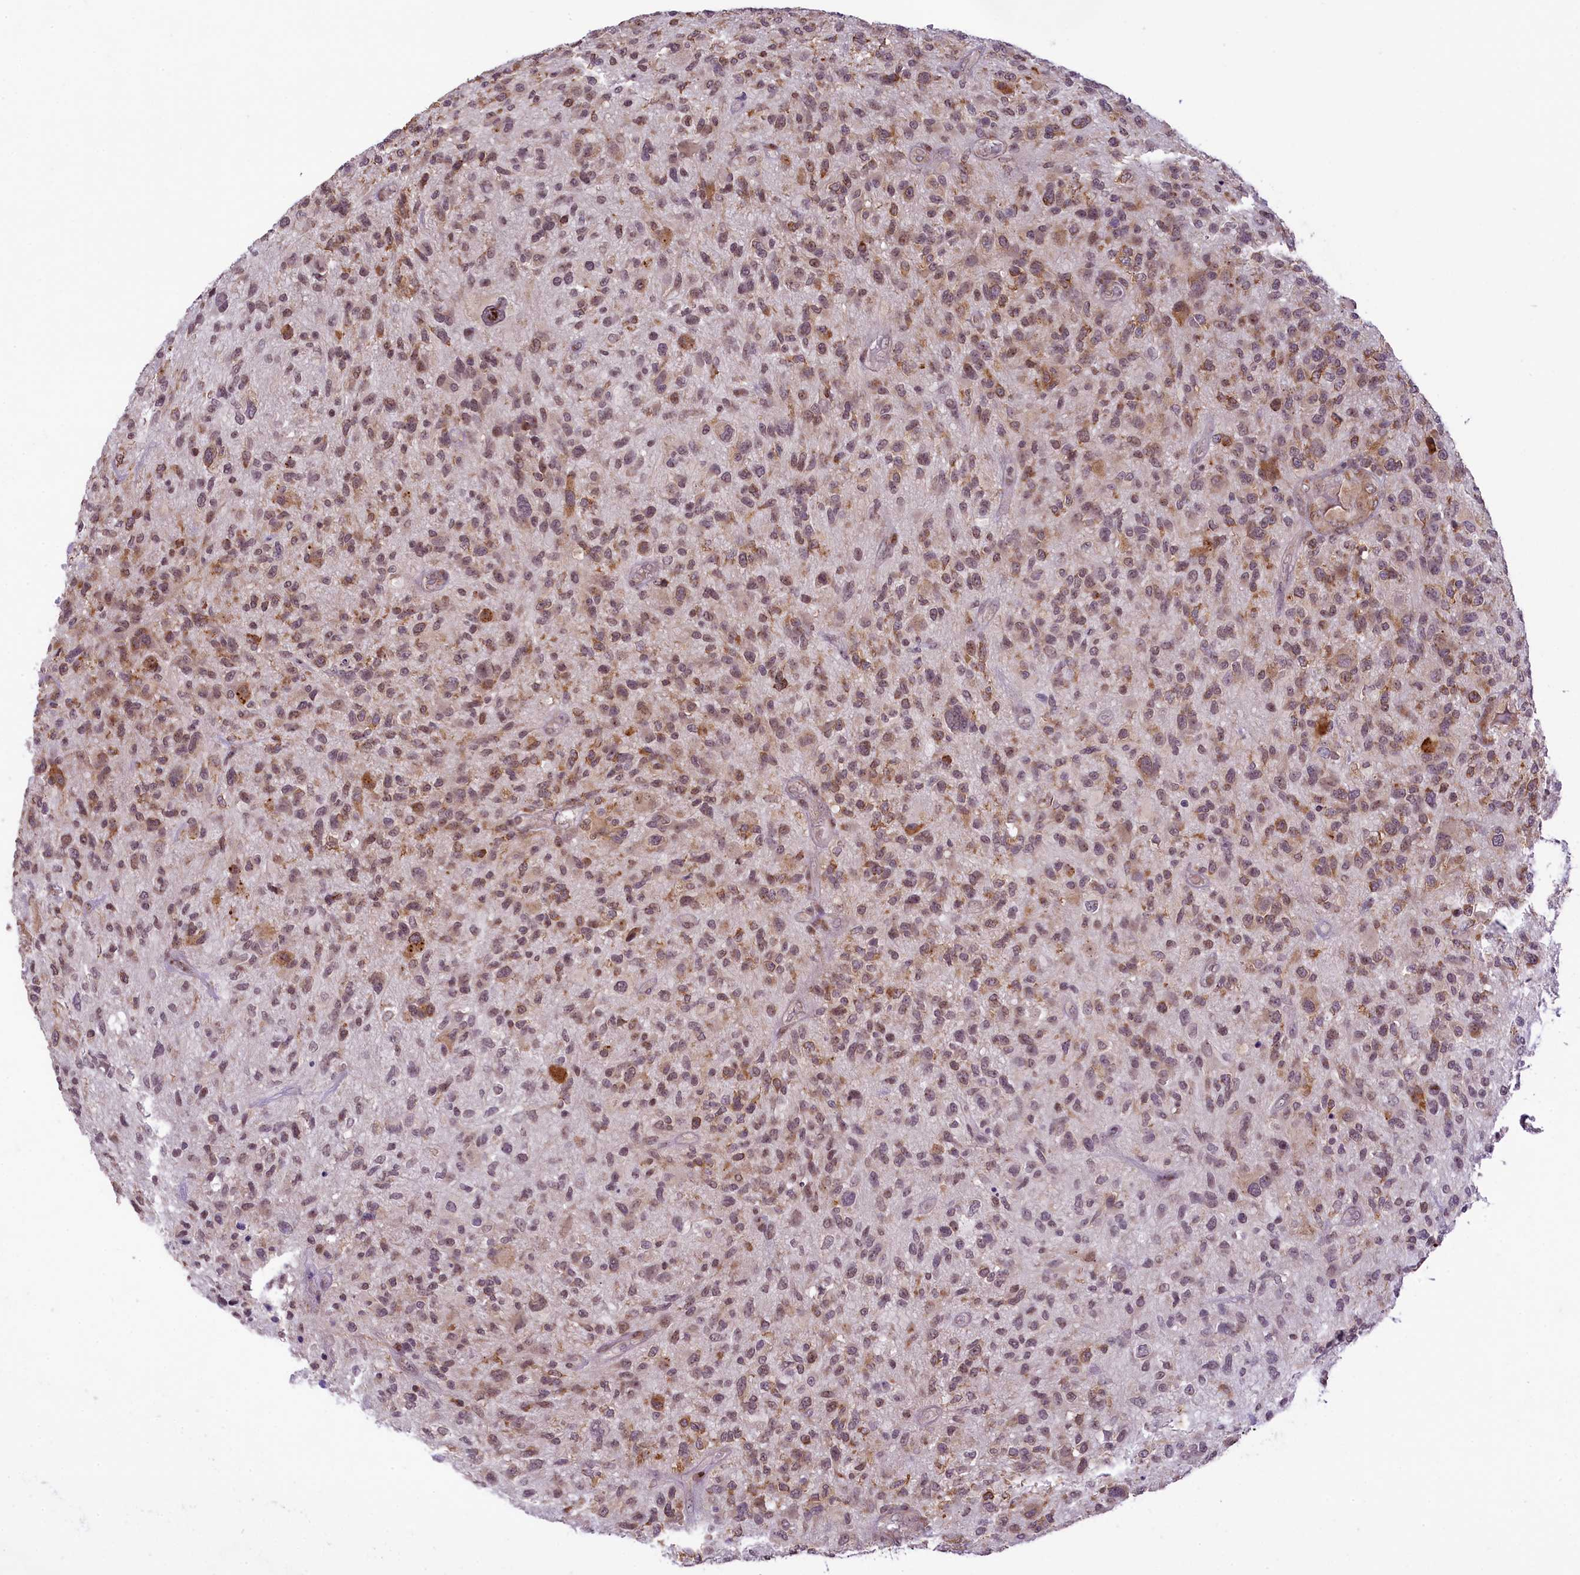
{"staining": {"intensity": "weak", "quantity": ">75%", "location": "cytoplasmic/membranous"}, "tissue": "glioma", "cell_type": "Tumor cells", "image_type": "cancer", "snomed": [{"axis": "morphology", "description": "Glioma, malignant, High grade"}, {"axis": "topography", "description": "Brain"}], "caption": "An immunohistochemistry micrograph of tumor tissue is shown. Protein staining in brown shows weak cytoplasmic/membranous positivity in malignant glioma (high-grade) within tumor cells.", "gene": "RBBP8", "patient": {"sex": "male", "age": 47}}